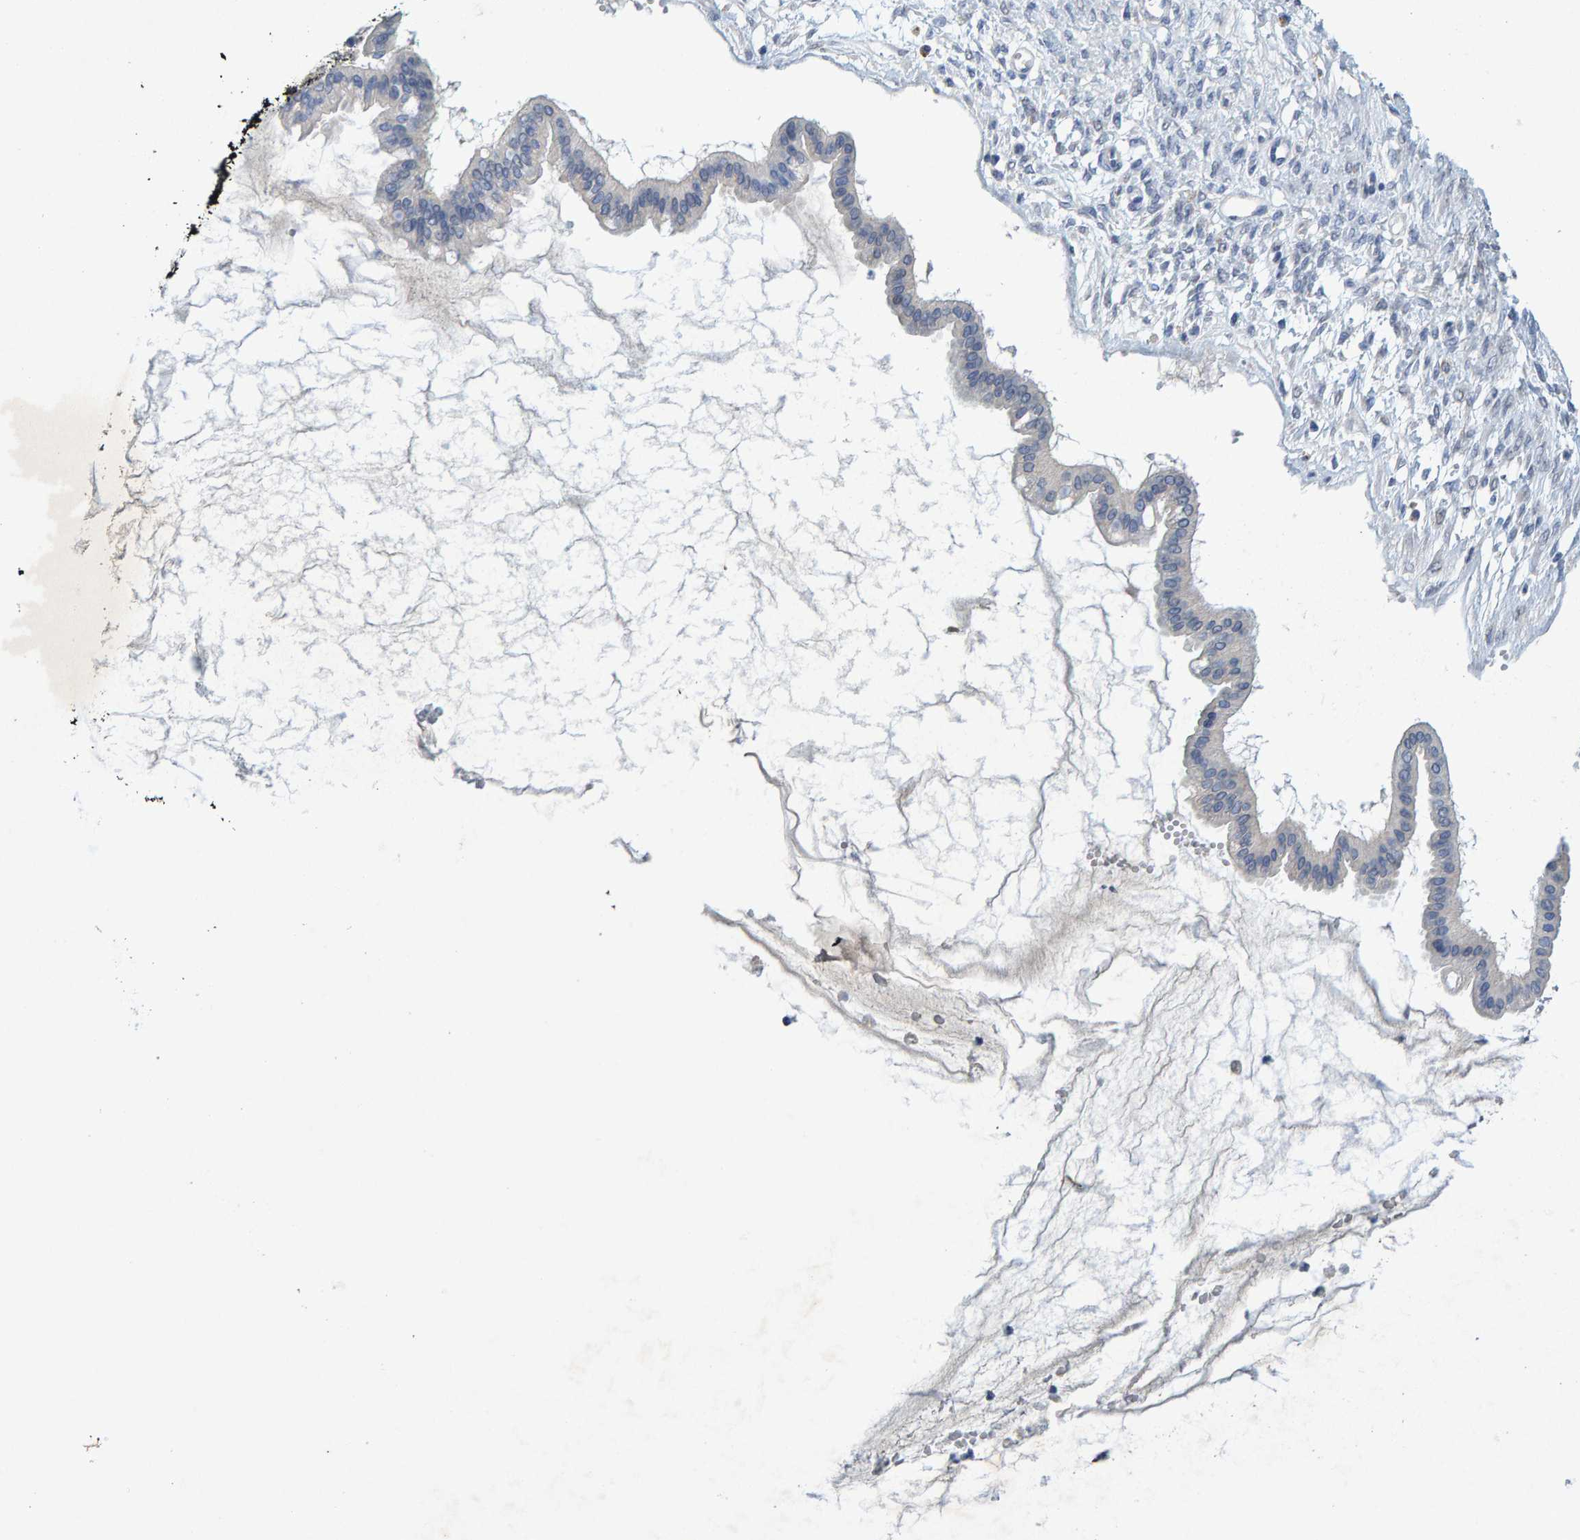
{"staining": {"intensity": "negative", "quantity": "none", "location": "none"}, "tissue": "ovarian cancer", "cell_type": "Tumor cells", "image_type": "cancer", "snomed": [{"axis": "morphology", "description": "Cystadenocarcinoma, mucinous, NOS"}, {"axis": "topography", "description": "Ovary"}], "caption": "Human ovarian cancer (mucinous cystadenocarcinoma) stained for a protein using immunohistochemistry reveals no staining in tumor cells.", "gene": "CTH", "patient": {"sex": "female", "age": 73}}